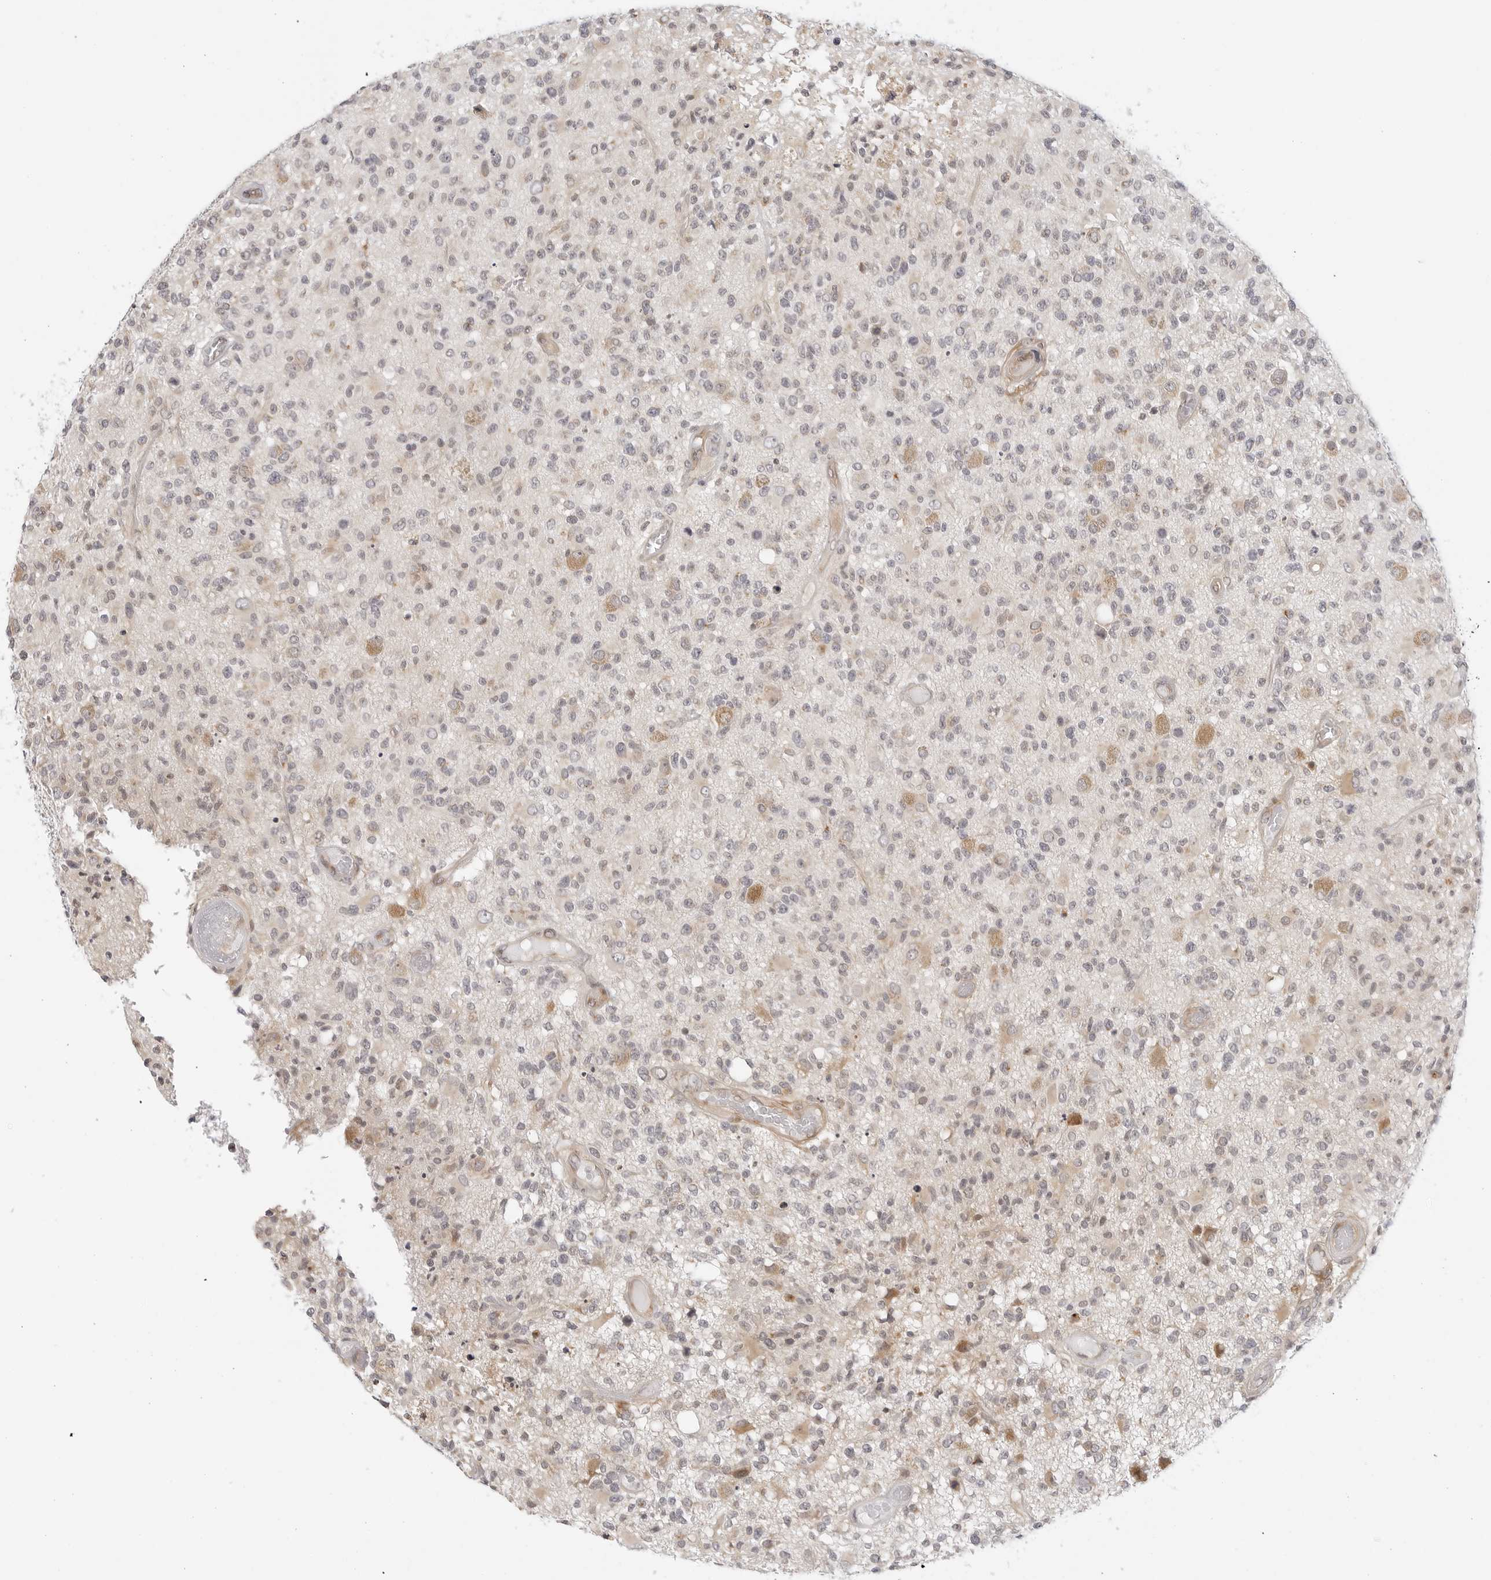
{"staining": {"intensity": "negative", "quantity": "none", "location": "none"}, "tissue": "glioma", "cell_type": "Tumor cells", "image_type": "cancer", "snomed": [{"axis": "morphology", "description": "Glioma, malignant, High grade"}, {"axis": "morphology", "description": "Glioblastoma, NOS"}, {"axis": "topography", "description": "Brain"}], "caption": "Tumor cells show no significant protein positivity in glioma. Nuclei are stained in blue.", "gene": "TCP1", "patient": {"sex": "male", "age": 60}}